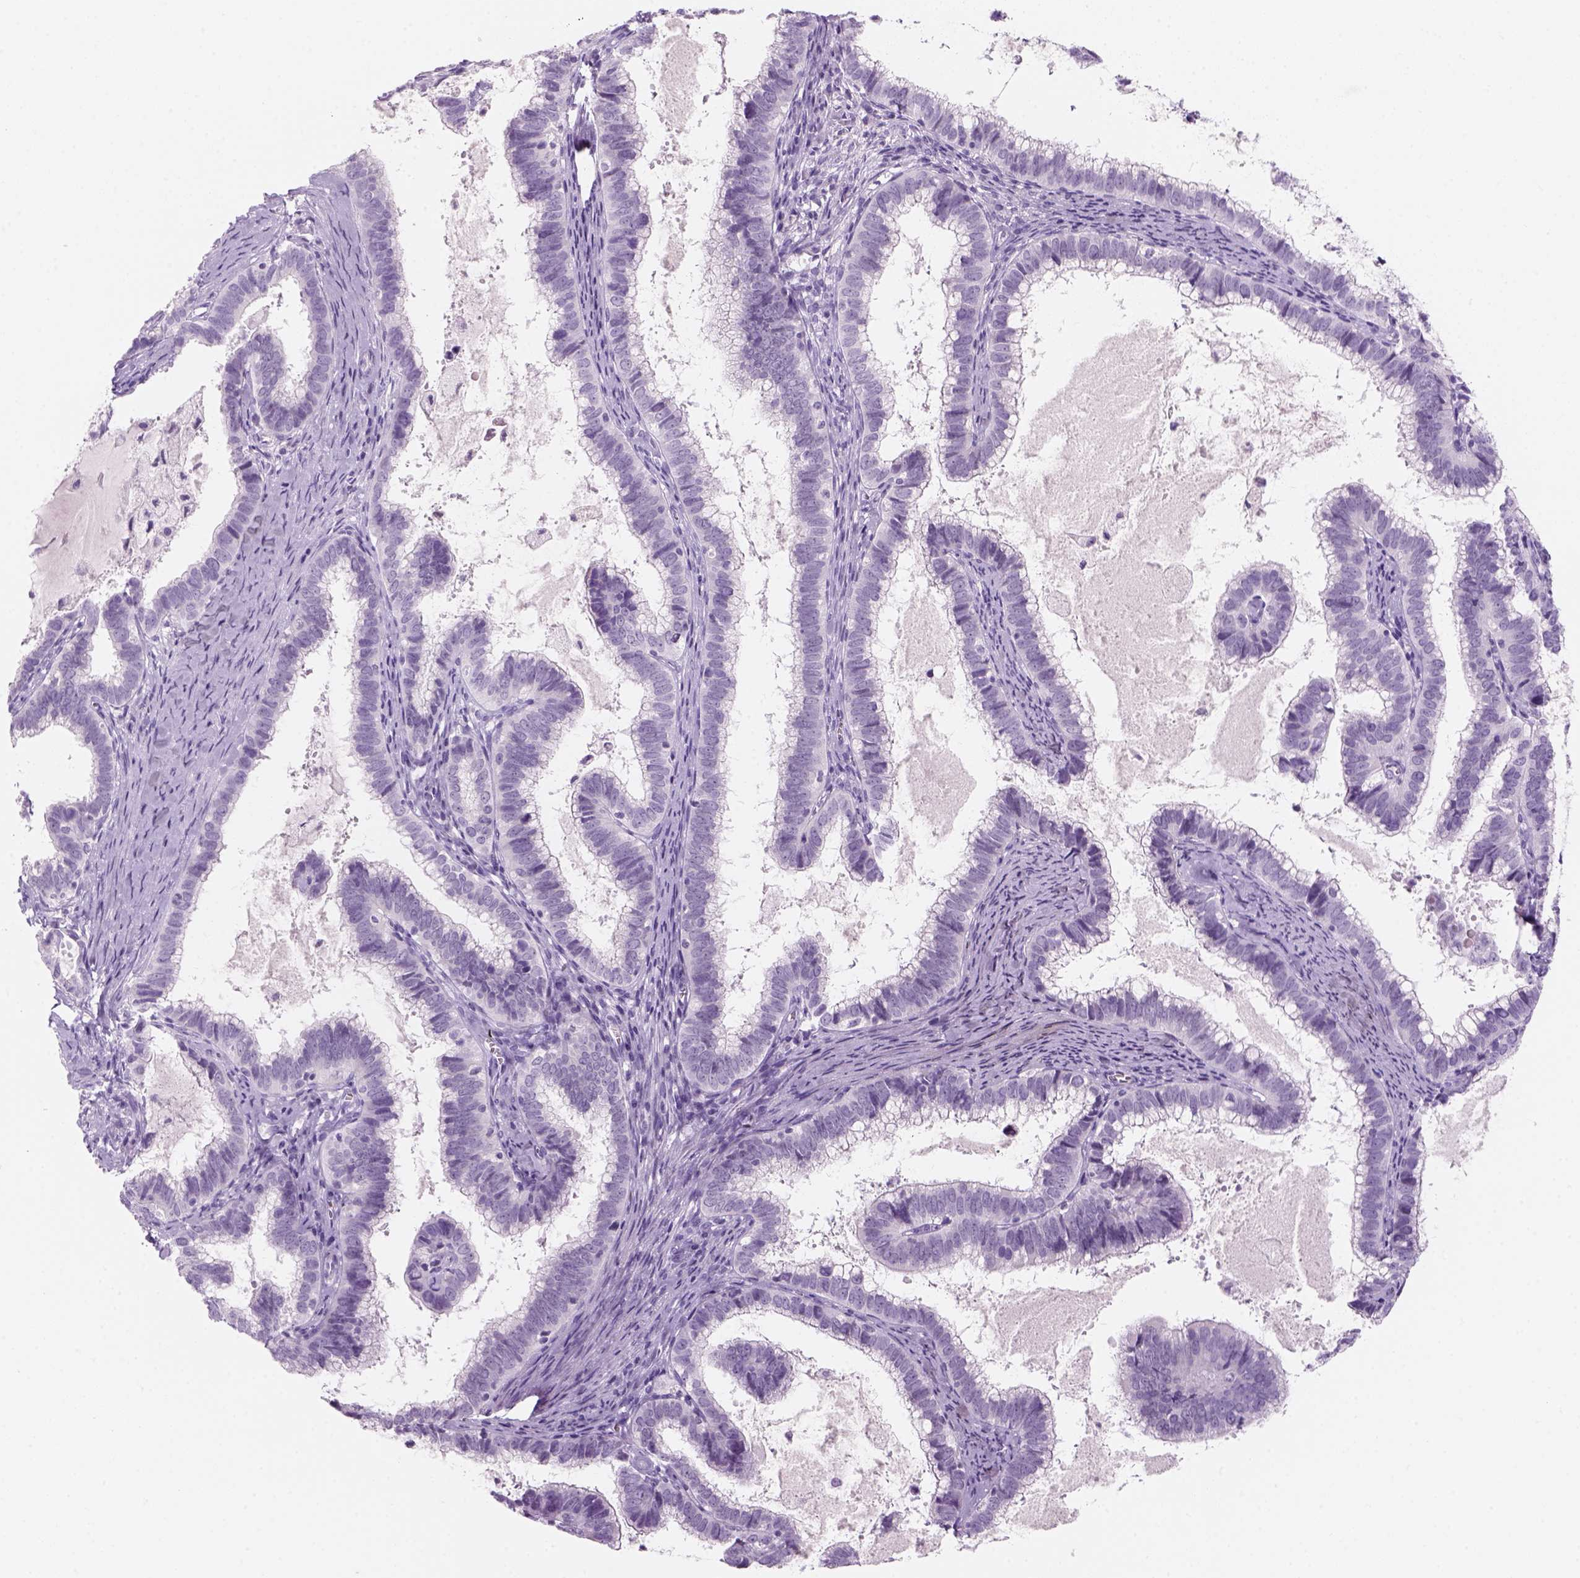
{"staining": {"intensity": "negative", "quantity": "none", "location": "none"}, "tissue": "cervical cancer", "cell_type": "Tumor cells", "image_type": "cancer", "snomed": [{"axis": "morphology", "description": "Adenocarcinoma, NOS"}, {"axis": "topography", "description": "Cervix"}], "caption": "IHC micrograph of neoplastic tissue: cervical cancer stained with DAB exhibits no significant protein expression in tumor cells. (DAB (3,3'-diaminobenzidine) immunohistochemistry (IHC), high magnification).", "gene": "KRTAP11-1", "patient": {"sex": "female", "age": 61}}